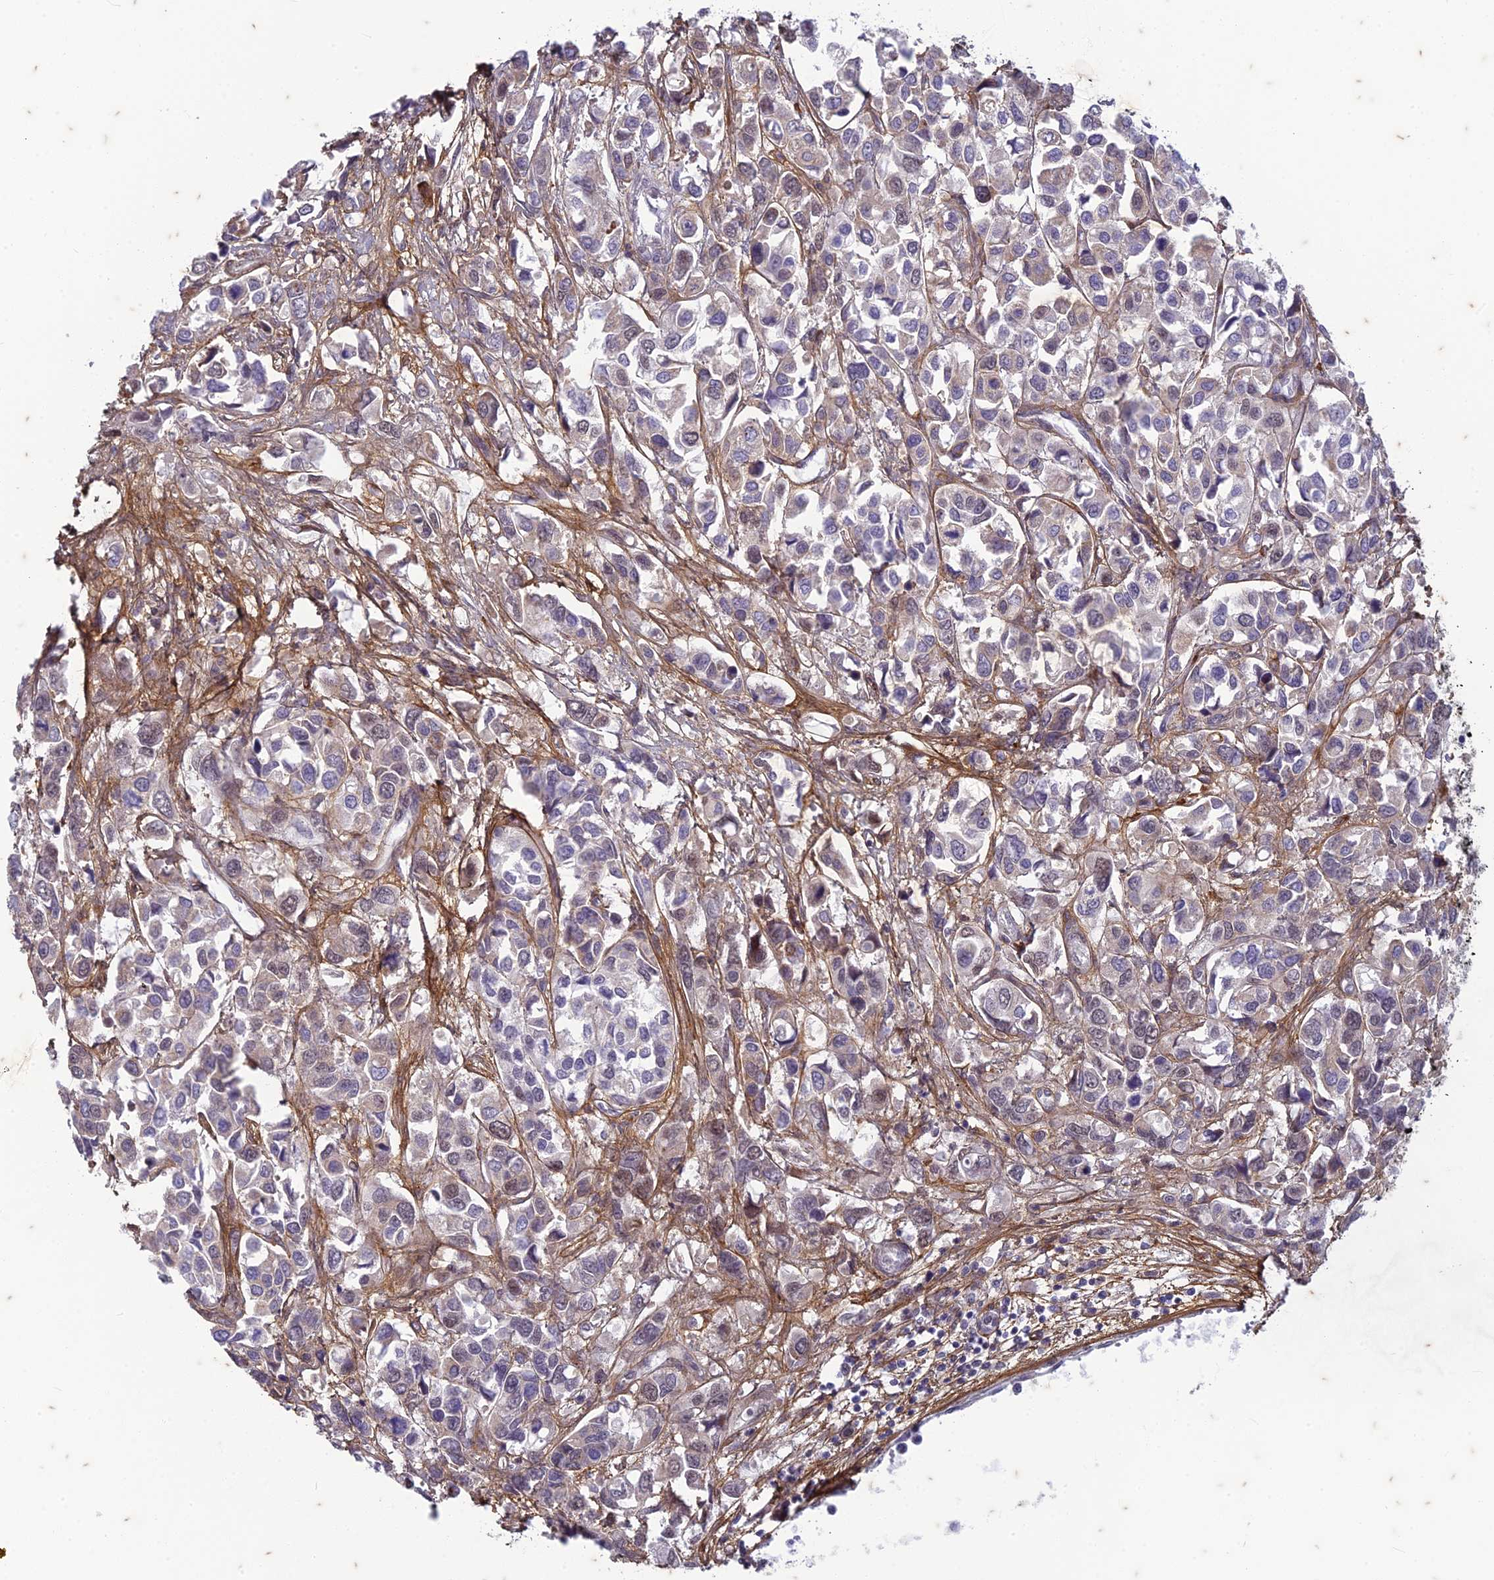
{"staining": {"intensity": "weak", "quantity": "<25%", "location": "nuclear"}, "tissue": "urothelial cancer", "cell_type": "Tumor cells", "image_type": "cancer", "snomed": [{"axis": "morphology", "description": "Urothelial carcinoma, High grade"}, {"axis": "topography", "description": "Urinary bladder"}], "caption": "The photomicrograph reveals no staining of tumor cells in urothelial carcinoma (high-grade).", "gene": "PABPN1L", "patient": {"sex": "male", "age": 67}}